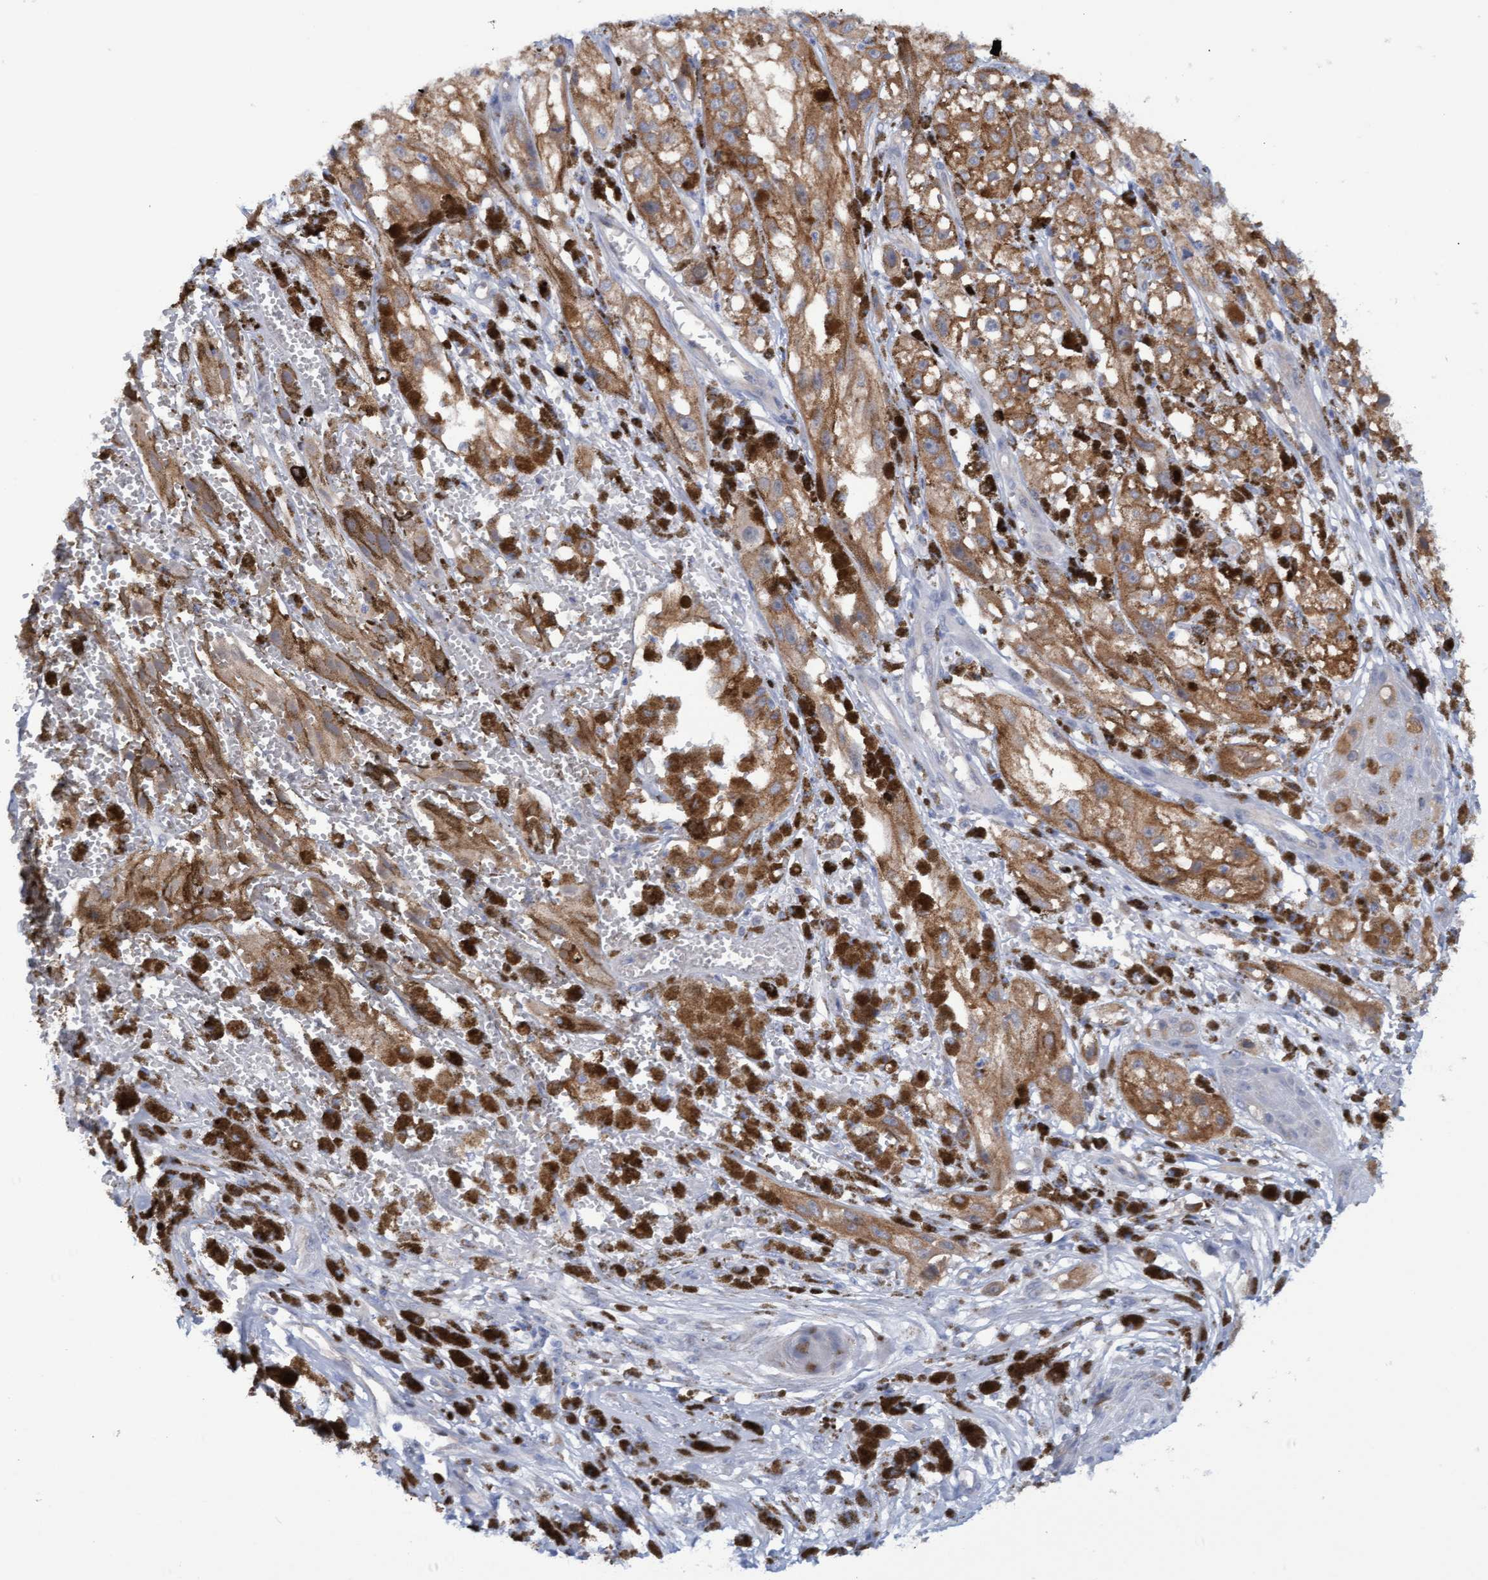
{"staining": {"intensity": "moderate", "quantity": ">75%", "location": "cytoplasmic/membranous"}, "tissue": "melanoma", "cell_type": "Tumor cells", "image_type": "cancer", "snomed": [{"axis": "morphology", "description": "Malignant melanoma, NOS"}, {"axis": "topography", "description": "Skin"}], "caption": "Protein analysis of melanoma tissue displays moderate cytoplasmic/membranous positivity in about >75% of tumor cells.", "gene": "STXBP1", "patient": {"sex": "male", "age": 88}}